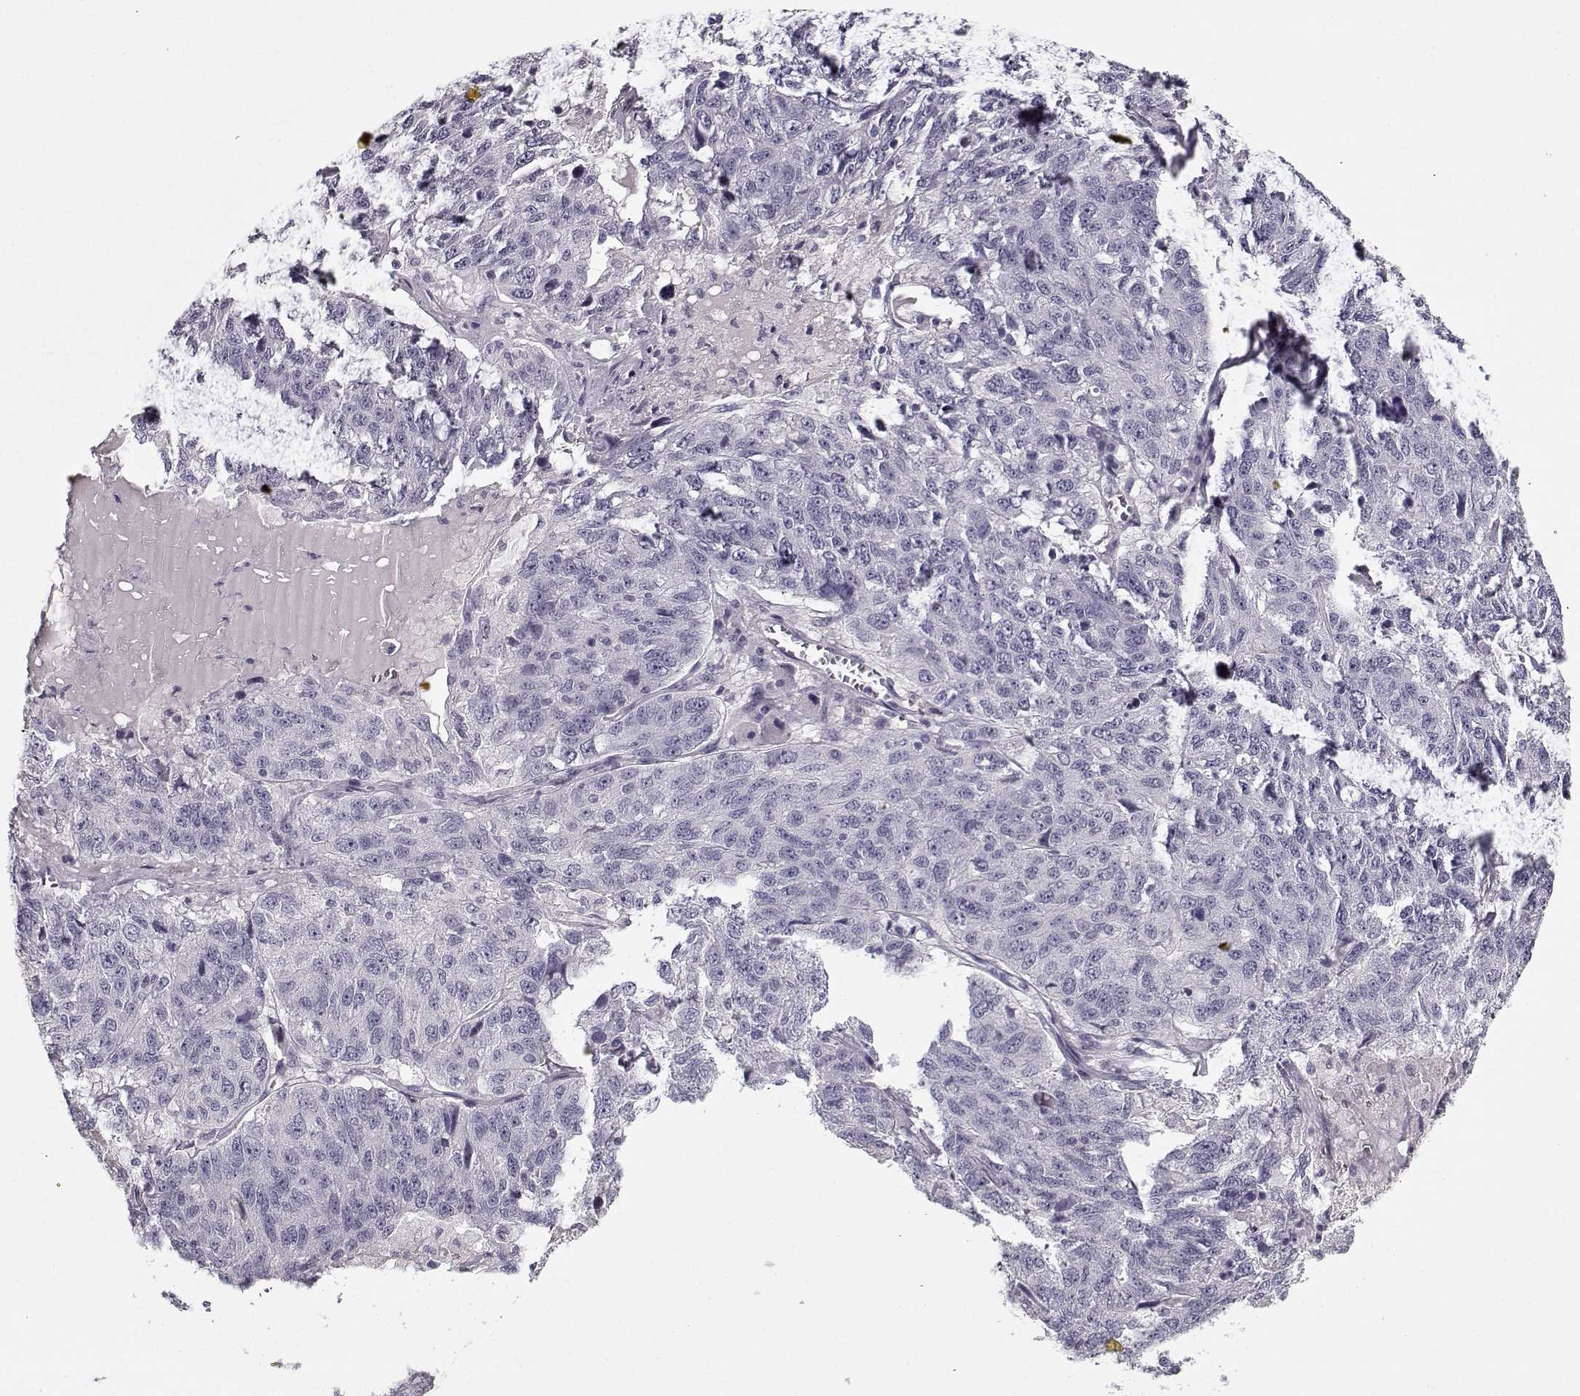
{"staining": {"intensity": "negative", "quantity": "none", "location": "none"}, "tissue": "ovarian cancer", "cell_type": "Tumor cells", "image_type": "cancer", "snomed": [{"axis": "morphology", "description": "Cystadenocarcinoma, serous, NOS"}, {"axis": "topography", "description": "Ovary"}], "caption": "The IHC image has no significant expression in tumor cells of ovarian cancer (serous cystadenocarcinoma) tissue.", "gene": "PNMT", "patient": {"sex": "female", "age": 71}}